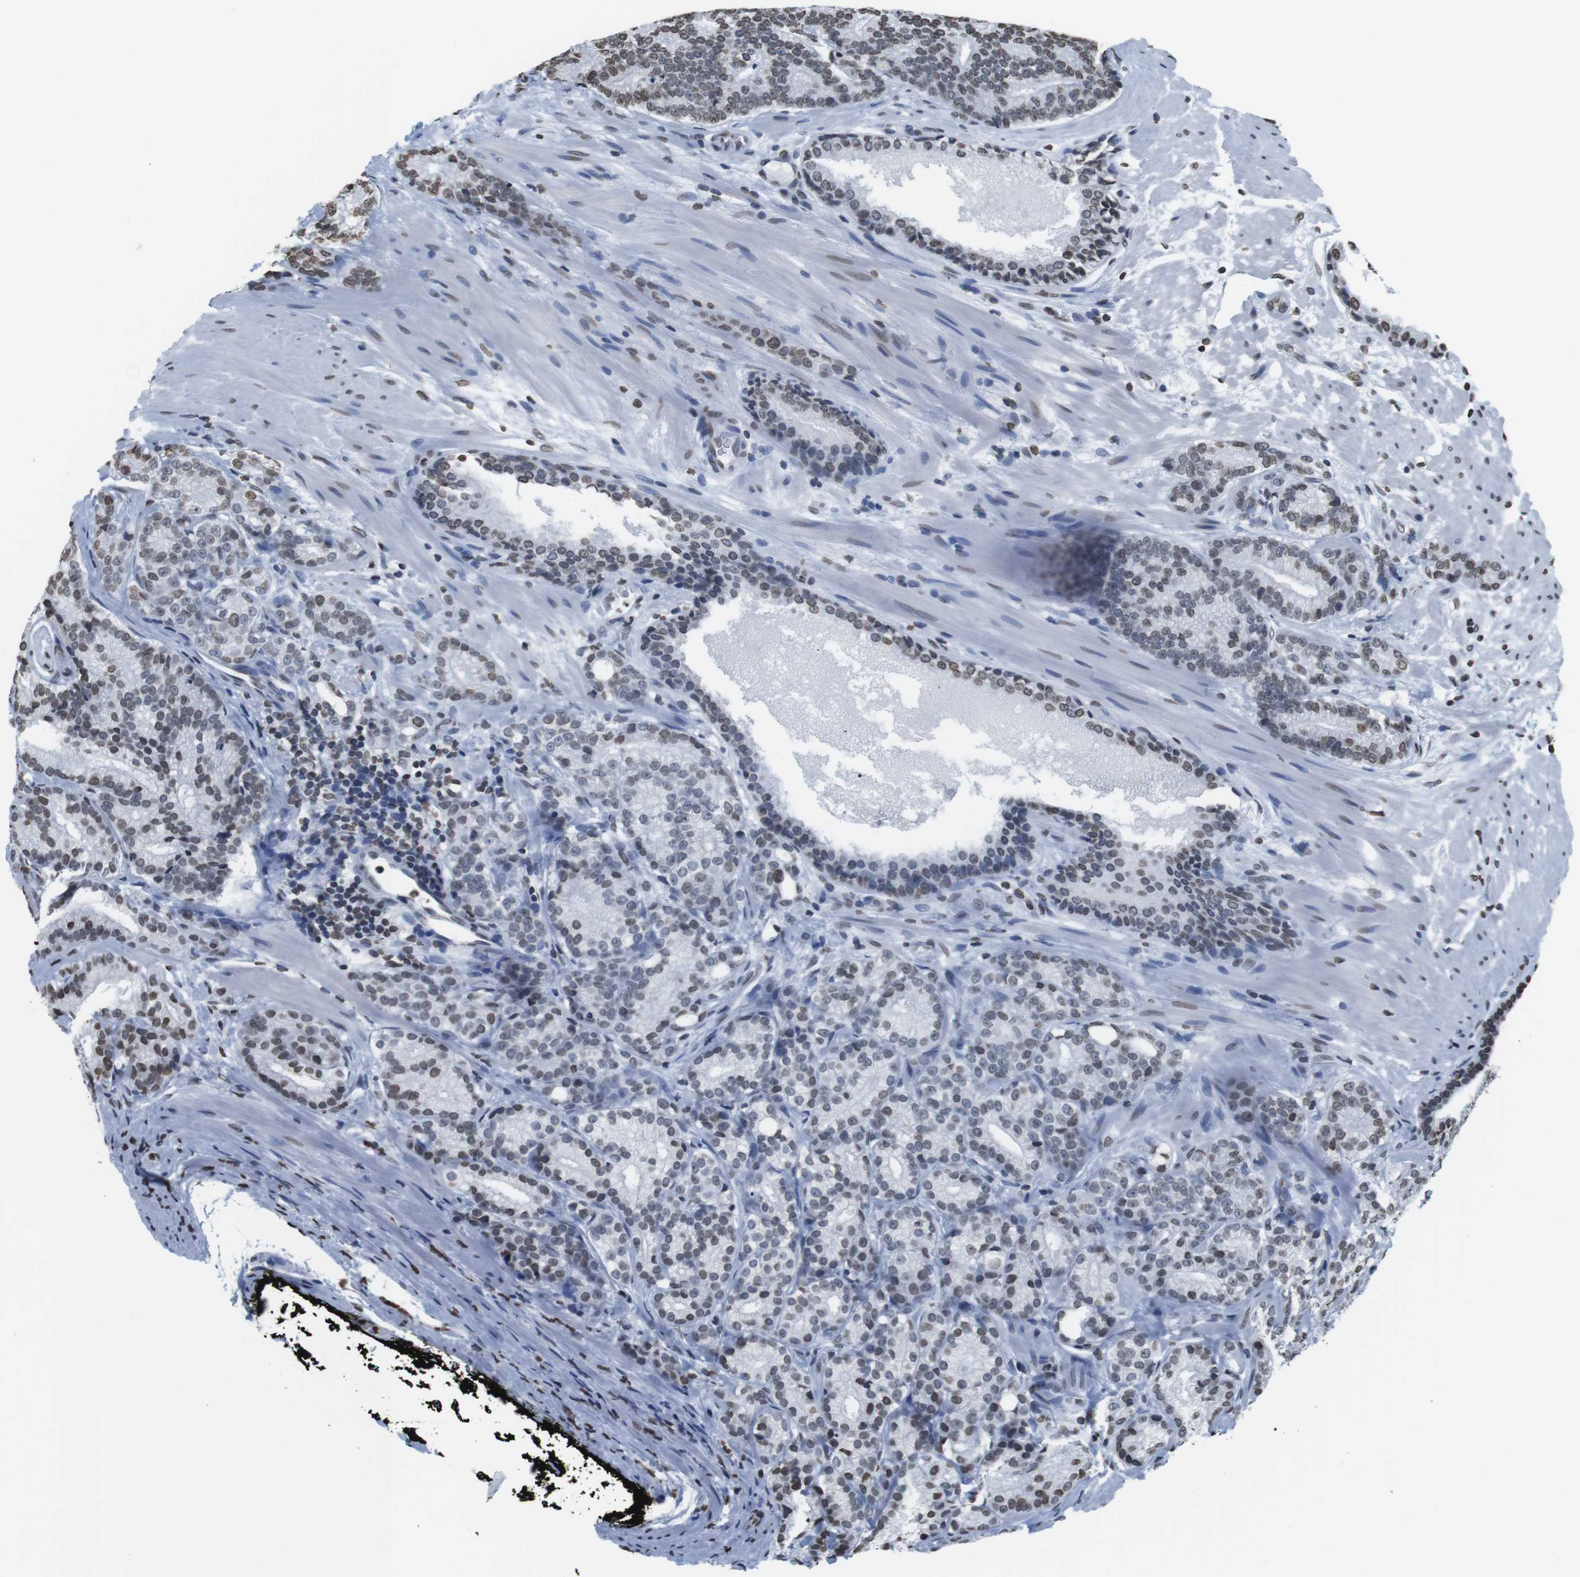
{"staining": {"intensity": "weak", "quantity": "25%-75%", "location": "nuclear"}, "tissue": "prostate cancer", "cell_type": "Tumor cells", "image_type": "cancer", "snomed": [{"axis": "morphology", "description": "Adenocarcinoma, High grade"}, {"axis": "topography", "description": "Prostate"}], "caption": "Prostate cancer (high-grade adenocarcinoma) stained with a brown dye shows weak nuclear positive staining in about 25%-75% of tumor cells.", "gene": "BSX", "patient": {"sex": "male", "age": 61}}